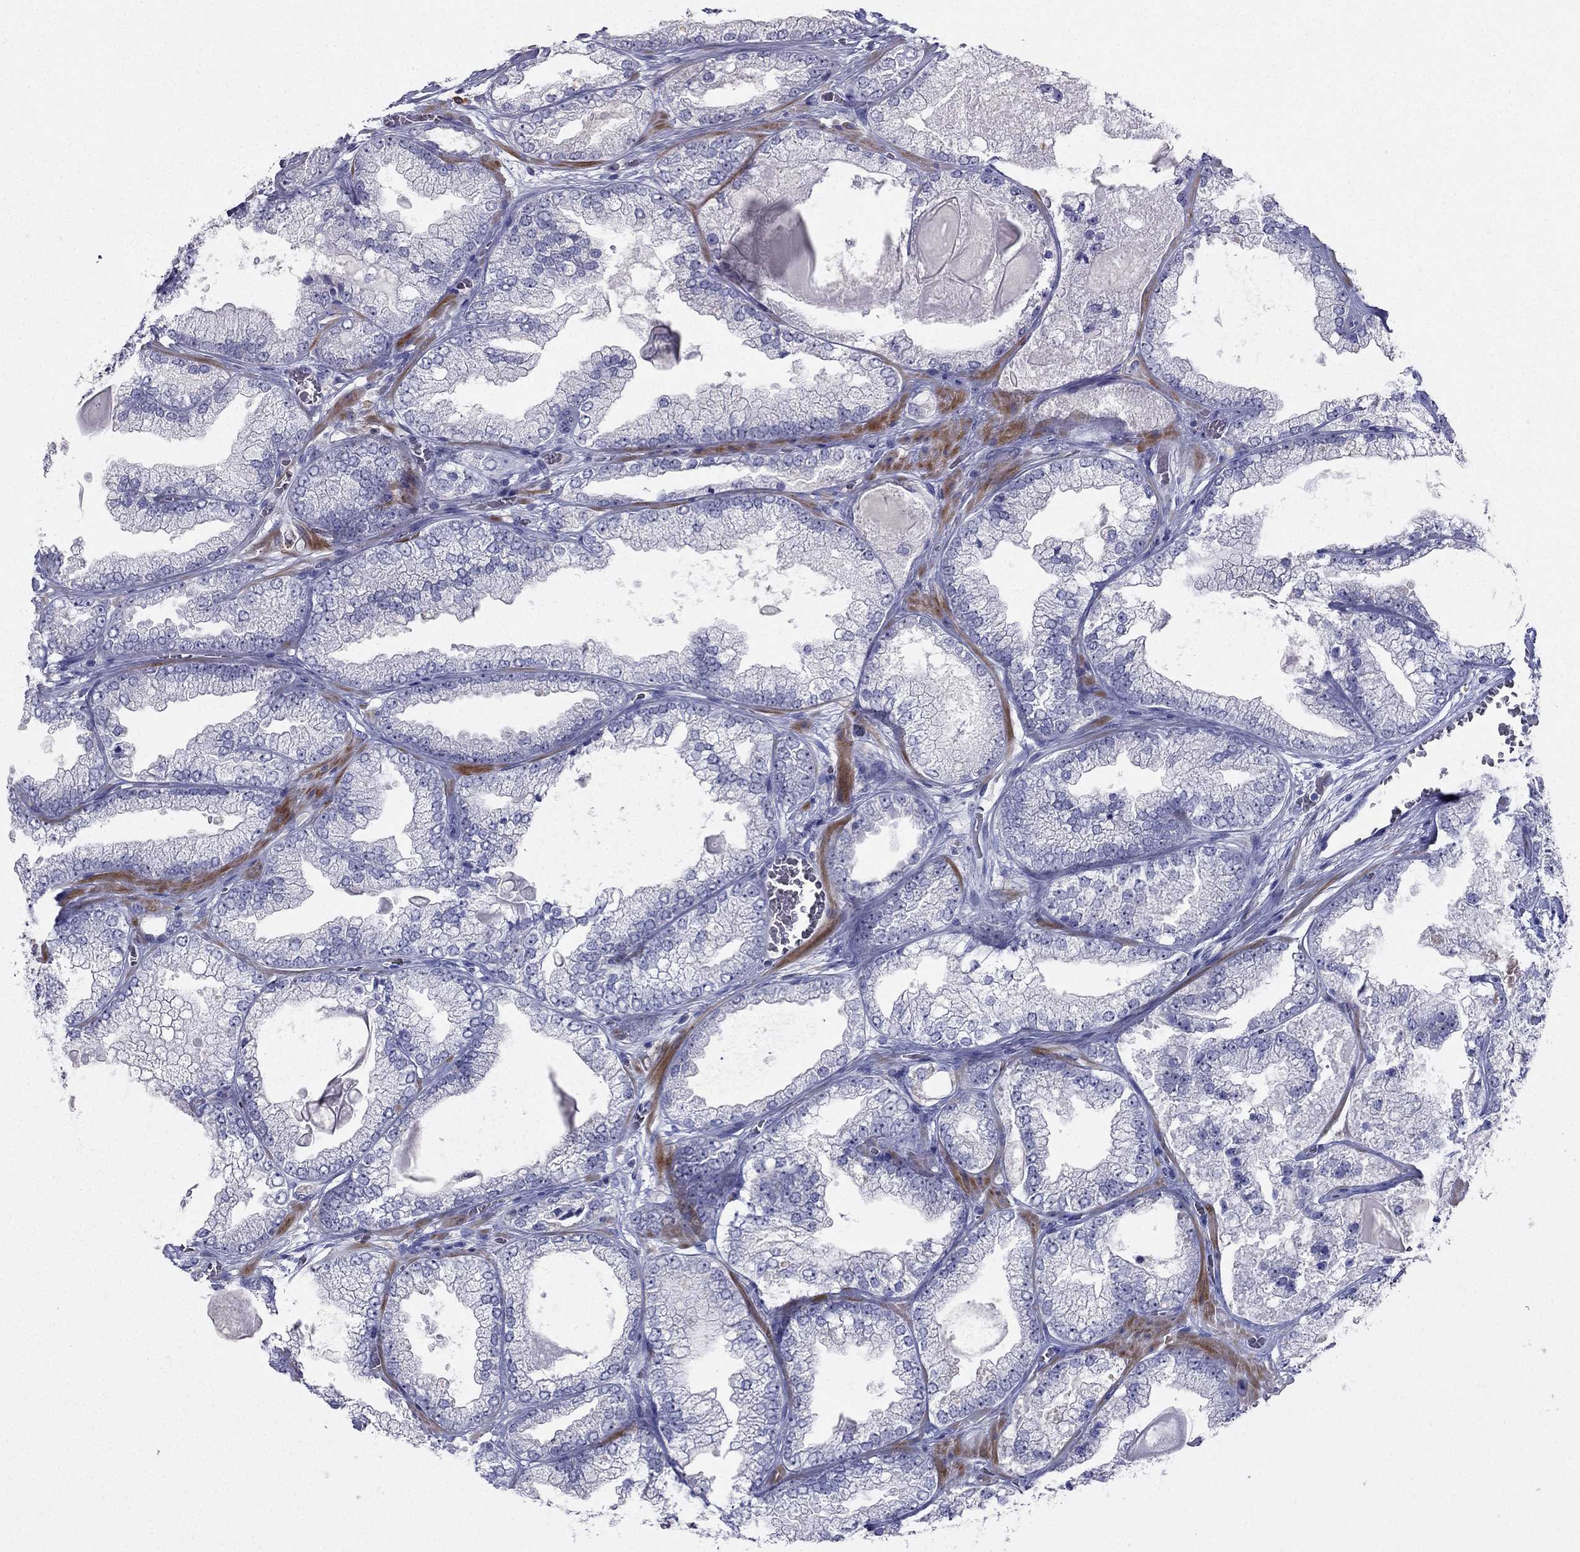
{"staining": {"intensity": "negative", "quantity": "none", "location": "none"}, "tissue": "prostate cancer", "cell_type": "Tumor cells", "image_type": "cancer", "snomed": [{"axis": "morphology", "description": "Adenocarcinoma, Low grade"}, {"axis": "topography", "description": "Prostate"}], "caption": "Immunohistochemical staining of human adenocarcinoma (low-grade) (prostate) reveals no significant positivity in tumor cells.", "gene": "LMTK3", "patient": {"sex": "male", "age": 57}}